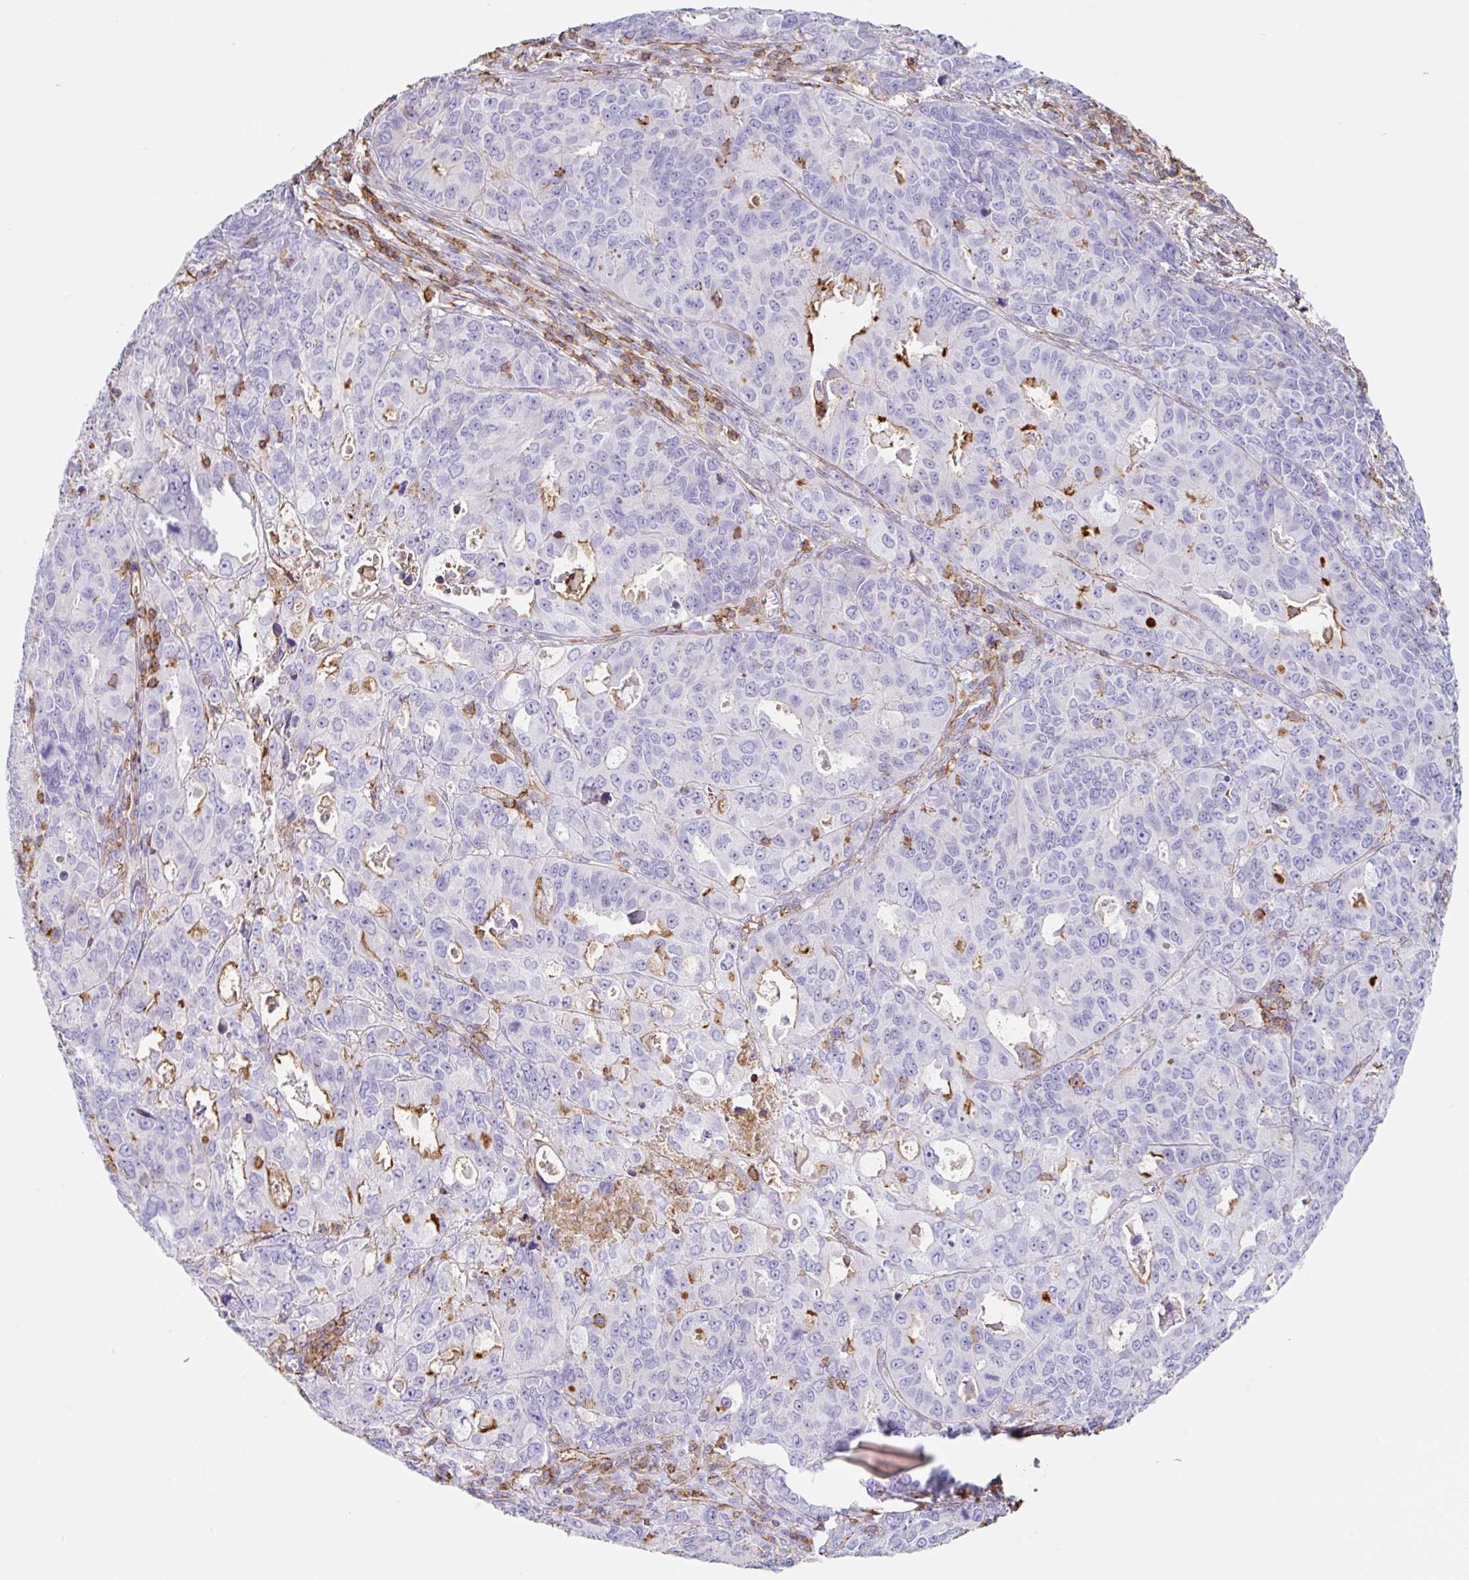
{"staining": {"intensity": "negative", "quantity": "none", "location": "none"}, "tissue": "endometrial cancer", "cell_type": "Tumor cells", "image_type": "cancer", "snomed": [{"axis": "morphology", "description": "Adenocarcinoma, NOS"}, {"axis": "topography", "description": "Uterus"}], "caption": "A photomicrograph of human adenocarcinoma (endometrial) is negative for staining in tumor cells.", "gene": "MTTP", "patient": {"sex": "female", "age": 79}}